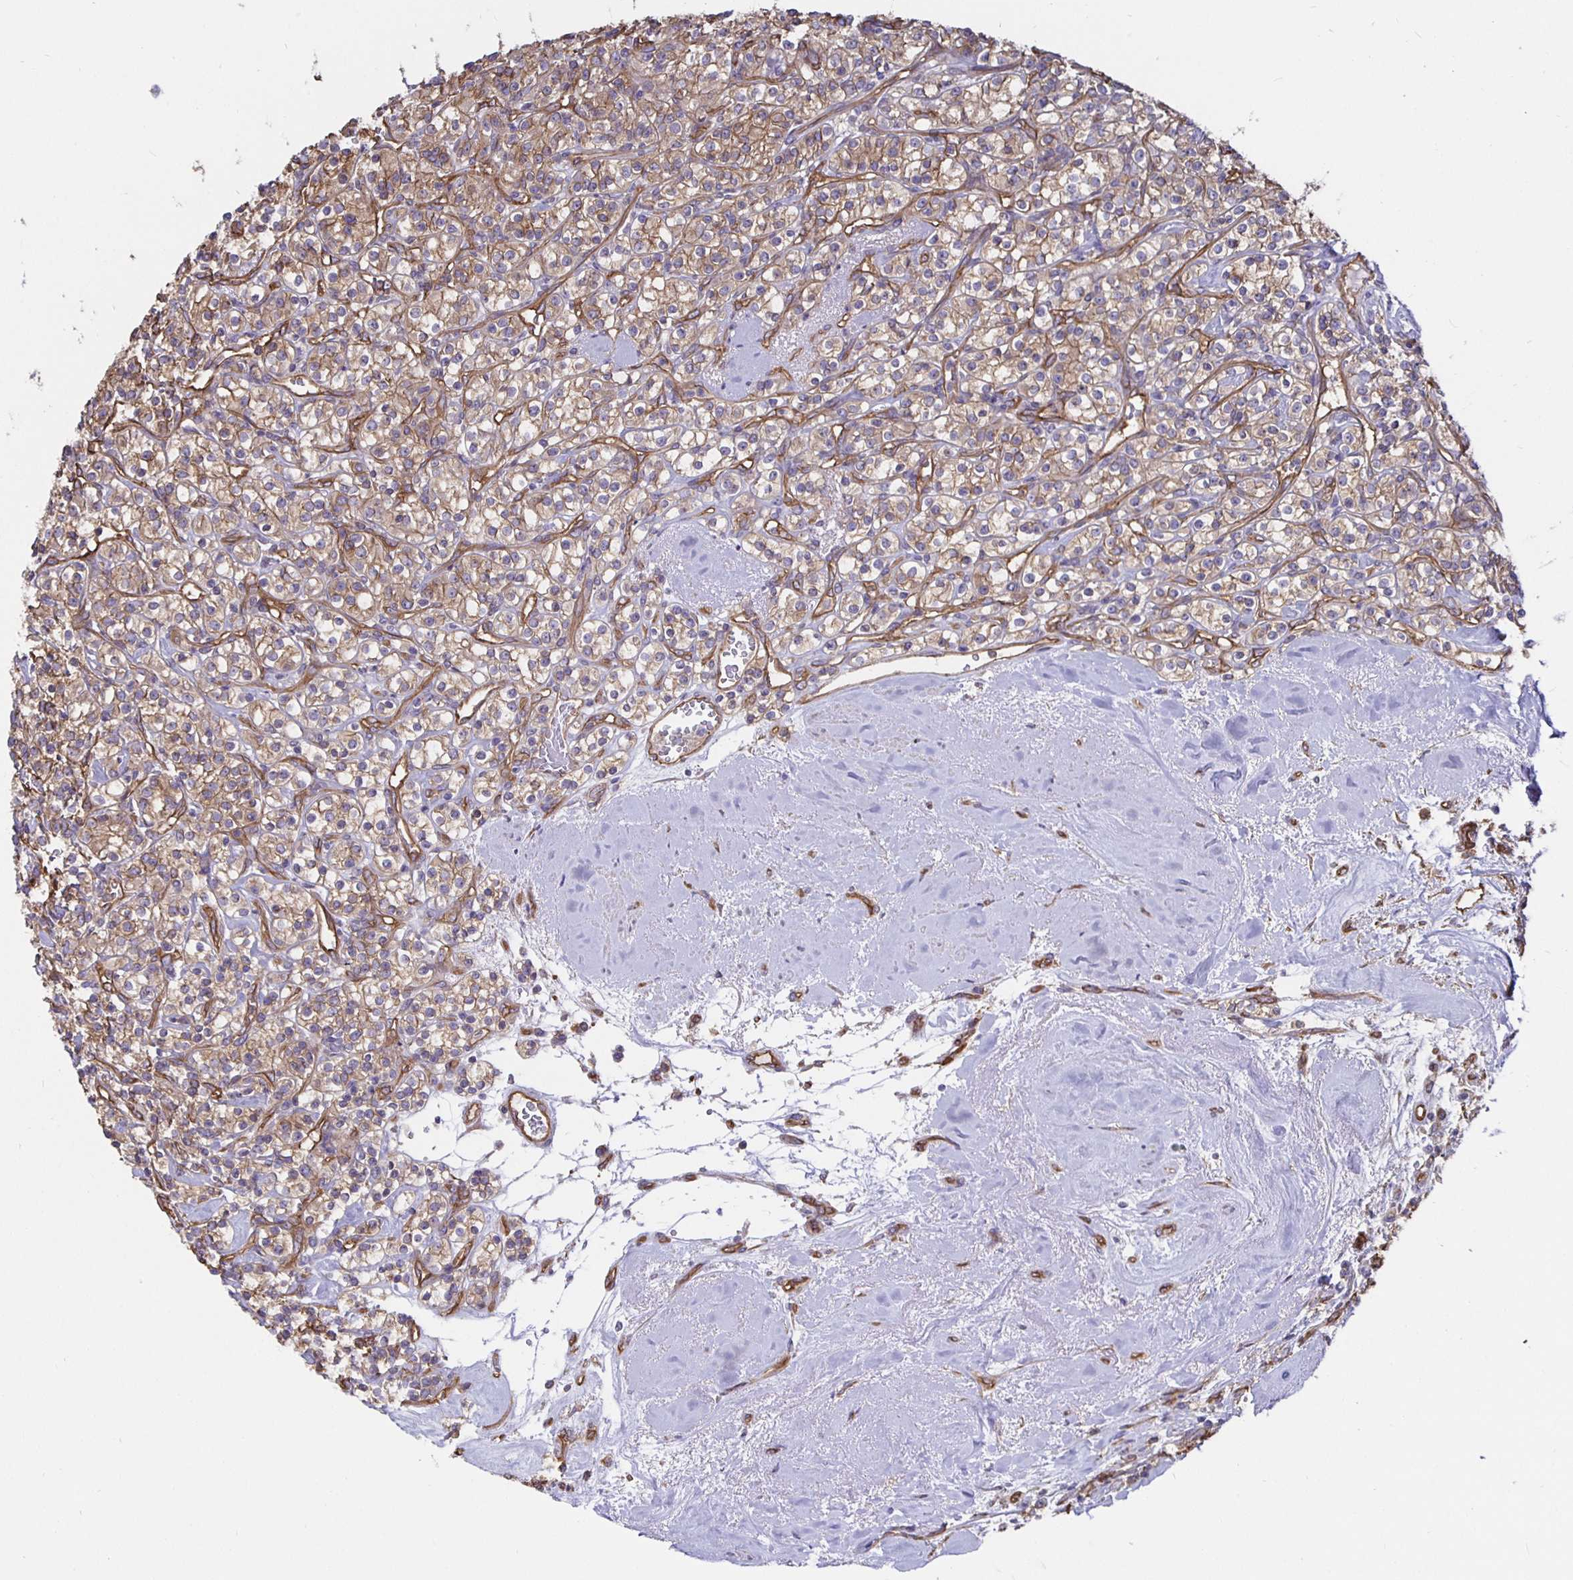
{"staining": {"intensity": "weak", "quantity": ">75%", "location": "cytoplasmic/membranous"}, "tissue": "renal cancer", "cell_type": "Tumor cells", "image_type": "cancer", "snomed": [{"axis": "morphology", "description": "Adenocarcinoma, NOS"}, {"axis": "topography", "description": "Kidney"}], "caption": "Immunohistochemical staining of renal cancer (adenocarcinoma) shows weak cytoplasmic/membranous protein expression in about >75% of tumor cells.", "gene": "ARHGEF39", "patient": {"sex": "male", "age": 77}}